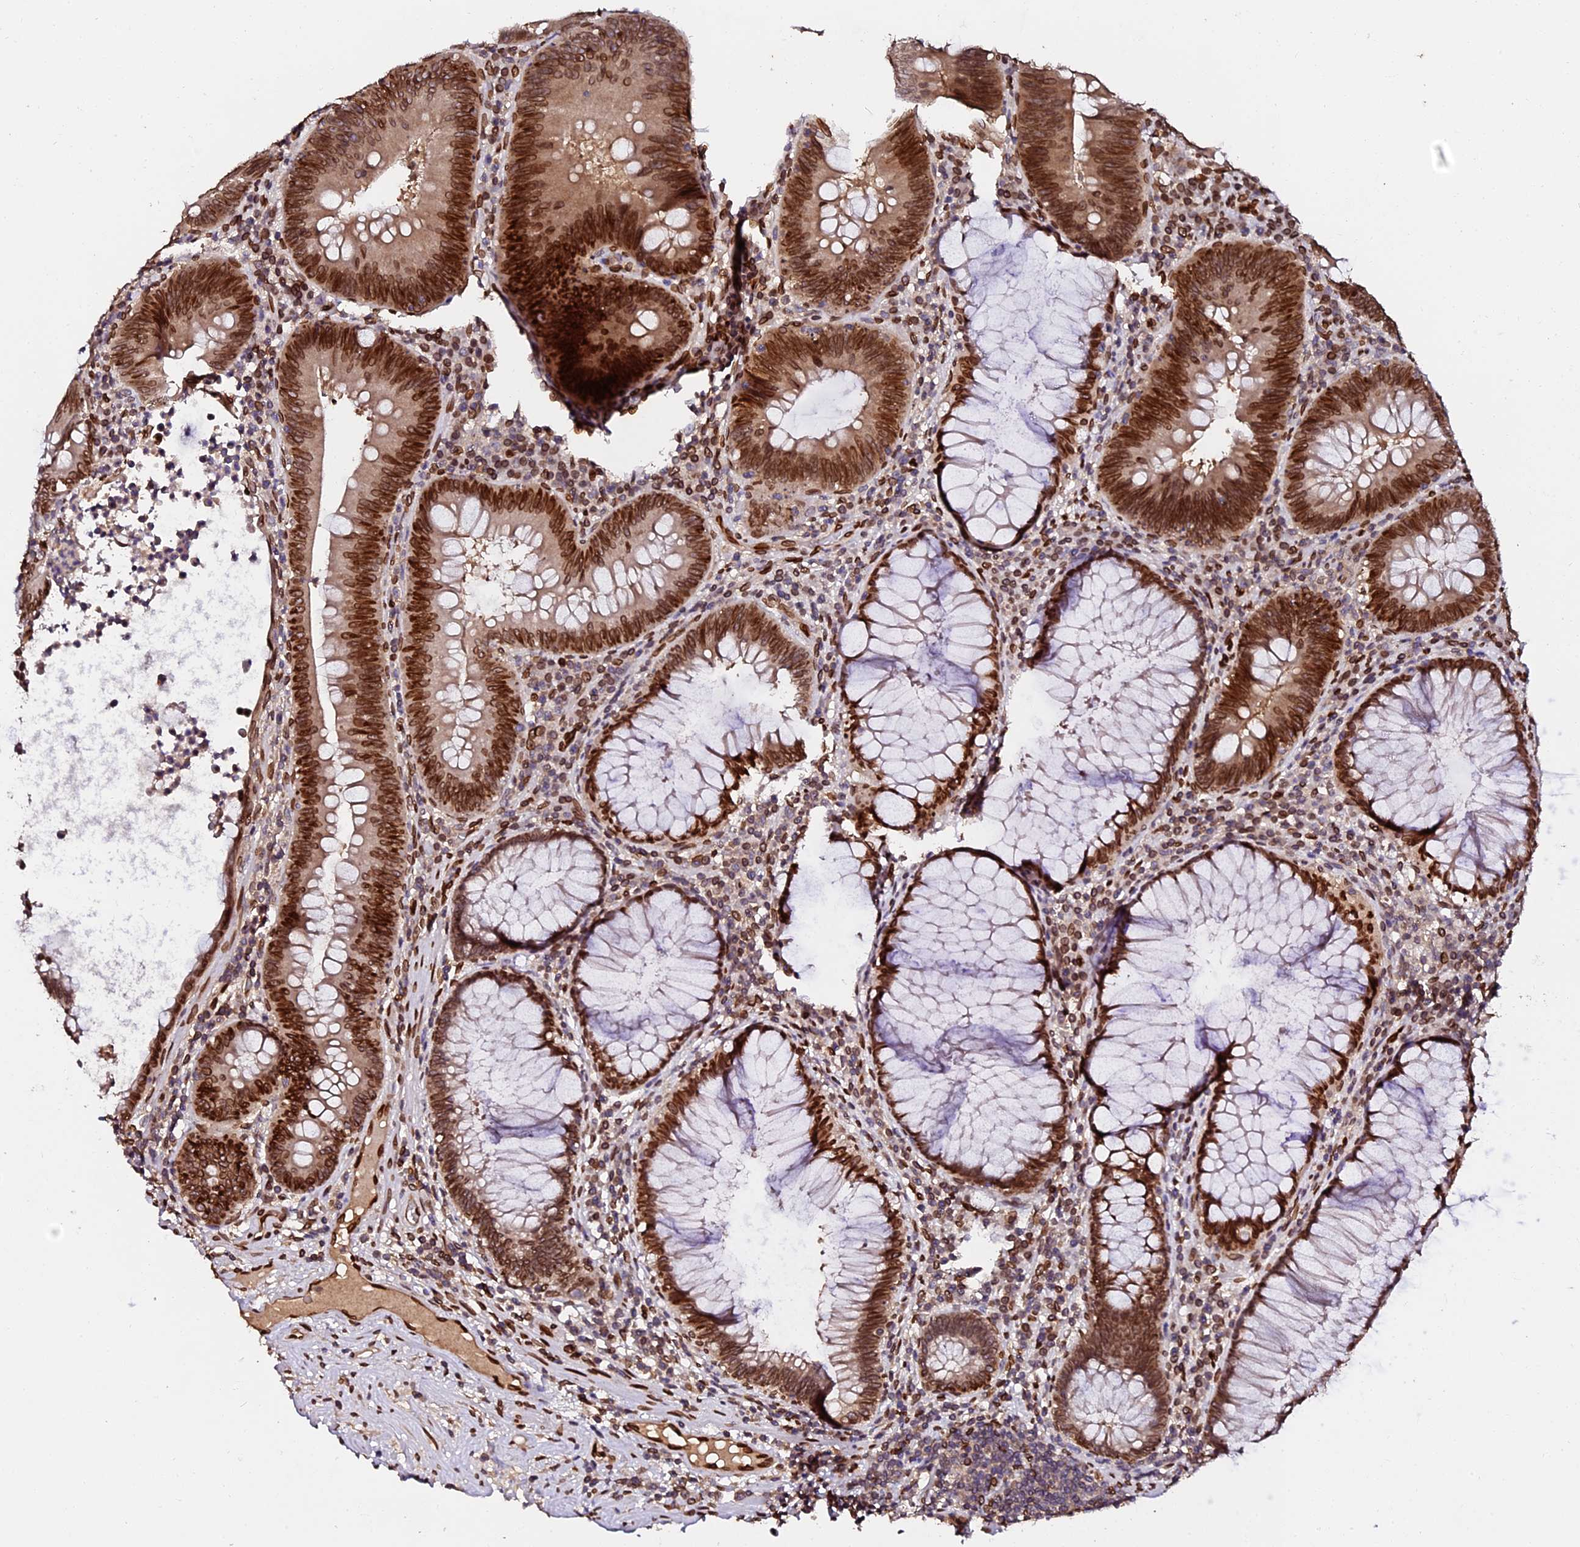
{"staining": {"intensity": "strong", "quantity": ">75%", "location": "cytoplasmic/membranous,nuclear"}, "tissue": "colorectal cancer", "cell_type": "Tumor cells", "image_type": "cancer", "snomed": [{"axis": "morphology", "description": "Adenocarcinoma, NOS"}, {"axis": "topography", "description": "Rectum"}], "caption": "Colorectal cancer stained with DAB immunohistochemistry shows high levels of strong cytoplasmic/membranous and nuclear positivity in about >75% of tumor cells.", "gene": "ANAPC5", "patient": {"sex": "female", "age": 75}}